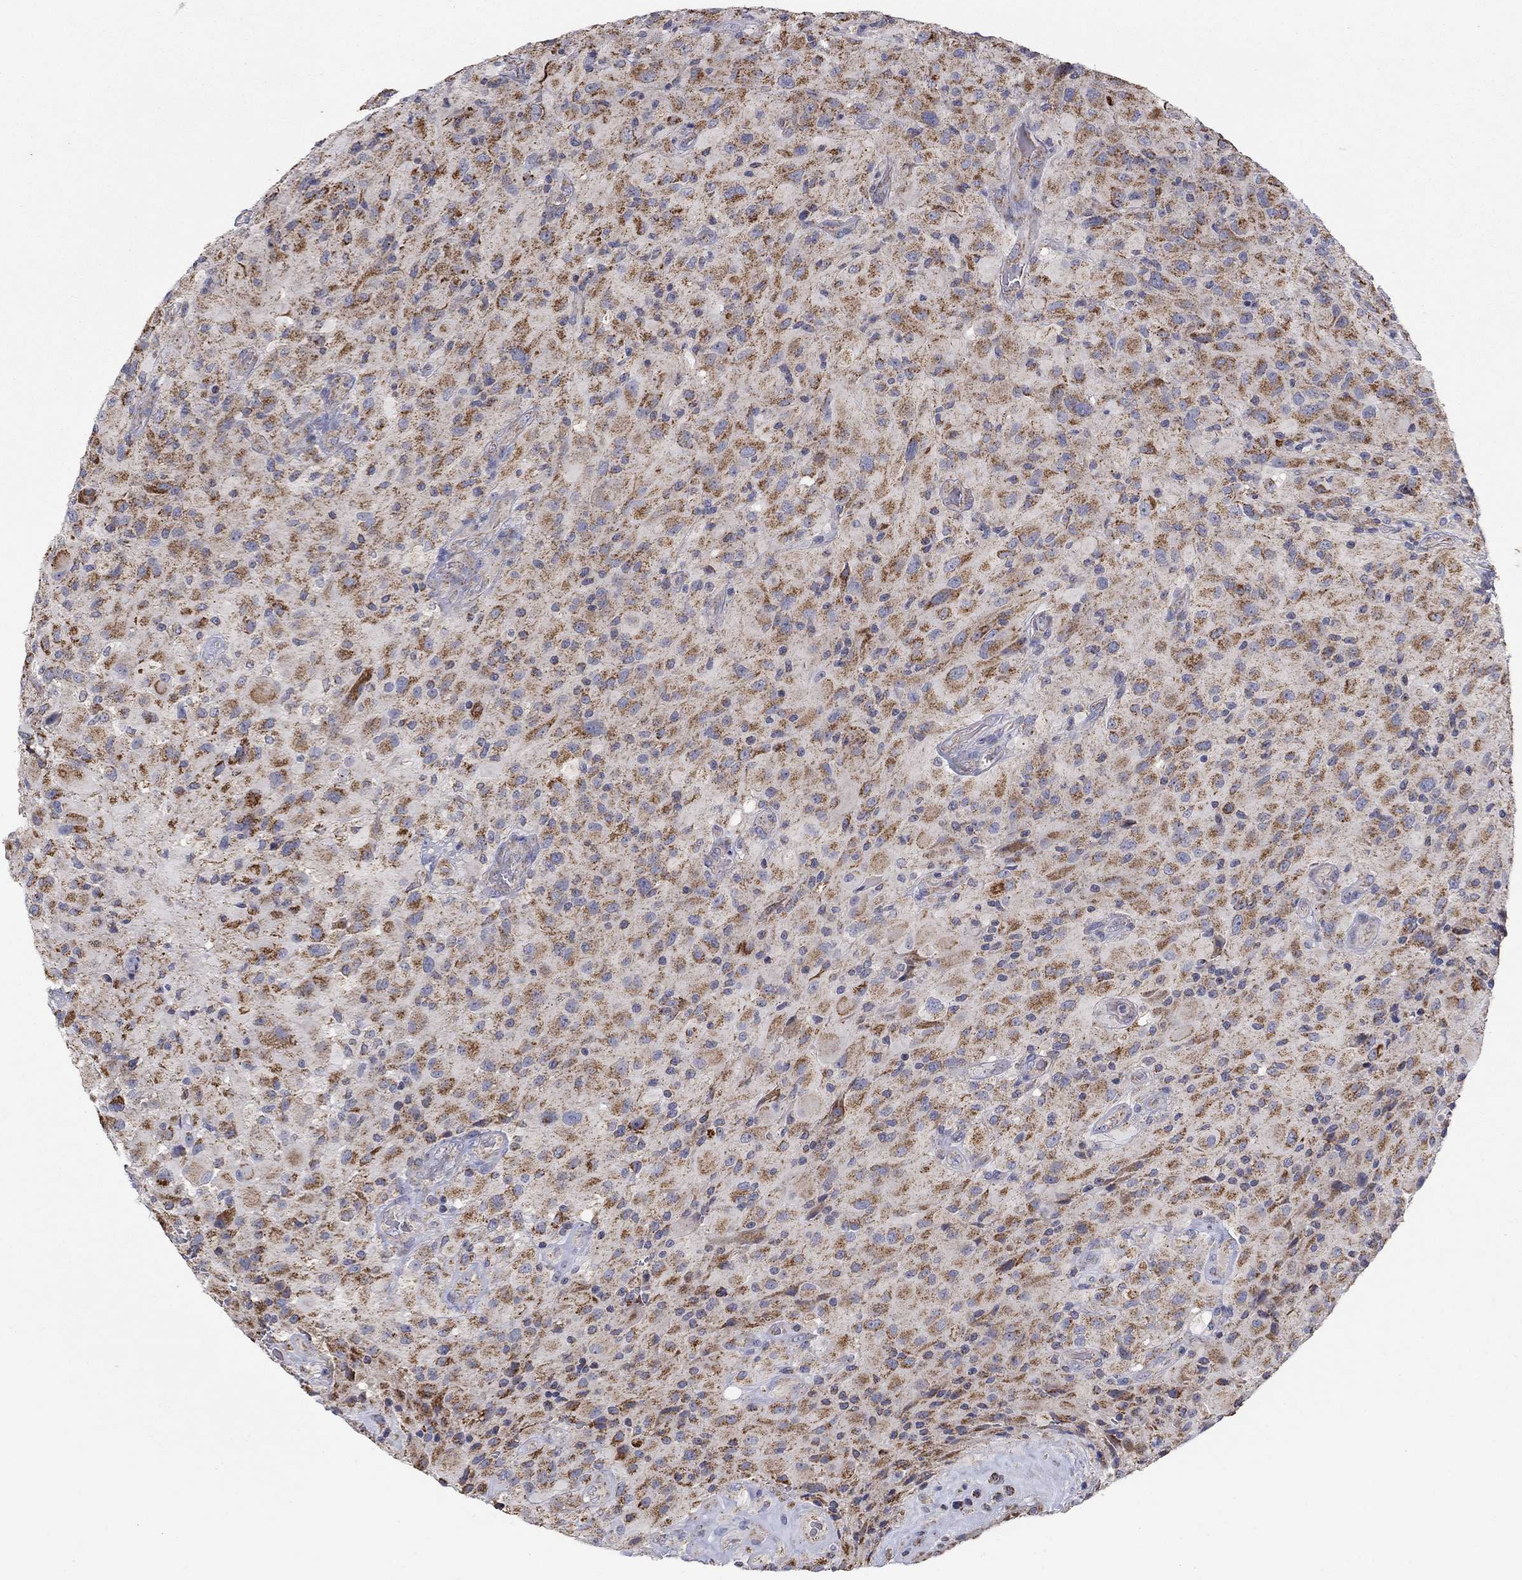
{"staining": {"intensity": "moderate", "quantity": ">75%", "location": "cytoplasmic/membranous"}, "tissue": "glioma", "cell_type": "Tumor cells", "image_type": "cancer", "snomed": [{"axis": "morphology", "description": "Glioma, malignant, High grade"}, {"axis": "topography", "description": "Cerebral cortex"}], "caption": "DAB (3,3'-diaminobenzidine) immunohistochemical staining of human glioma demonstrates moderate cytoplasmic/membranous protein expression in approximately >75% of tumor cells.", "gene": "HPS5", "patient": {"sex": "male", "age": 35}}